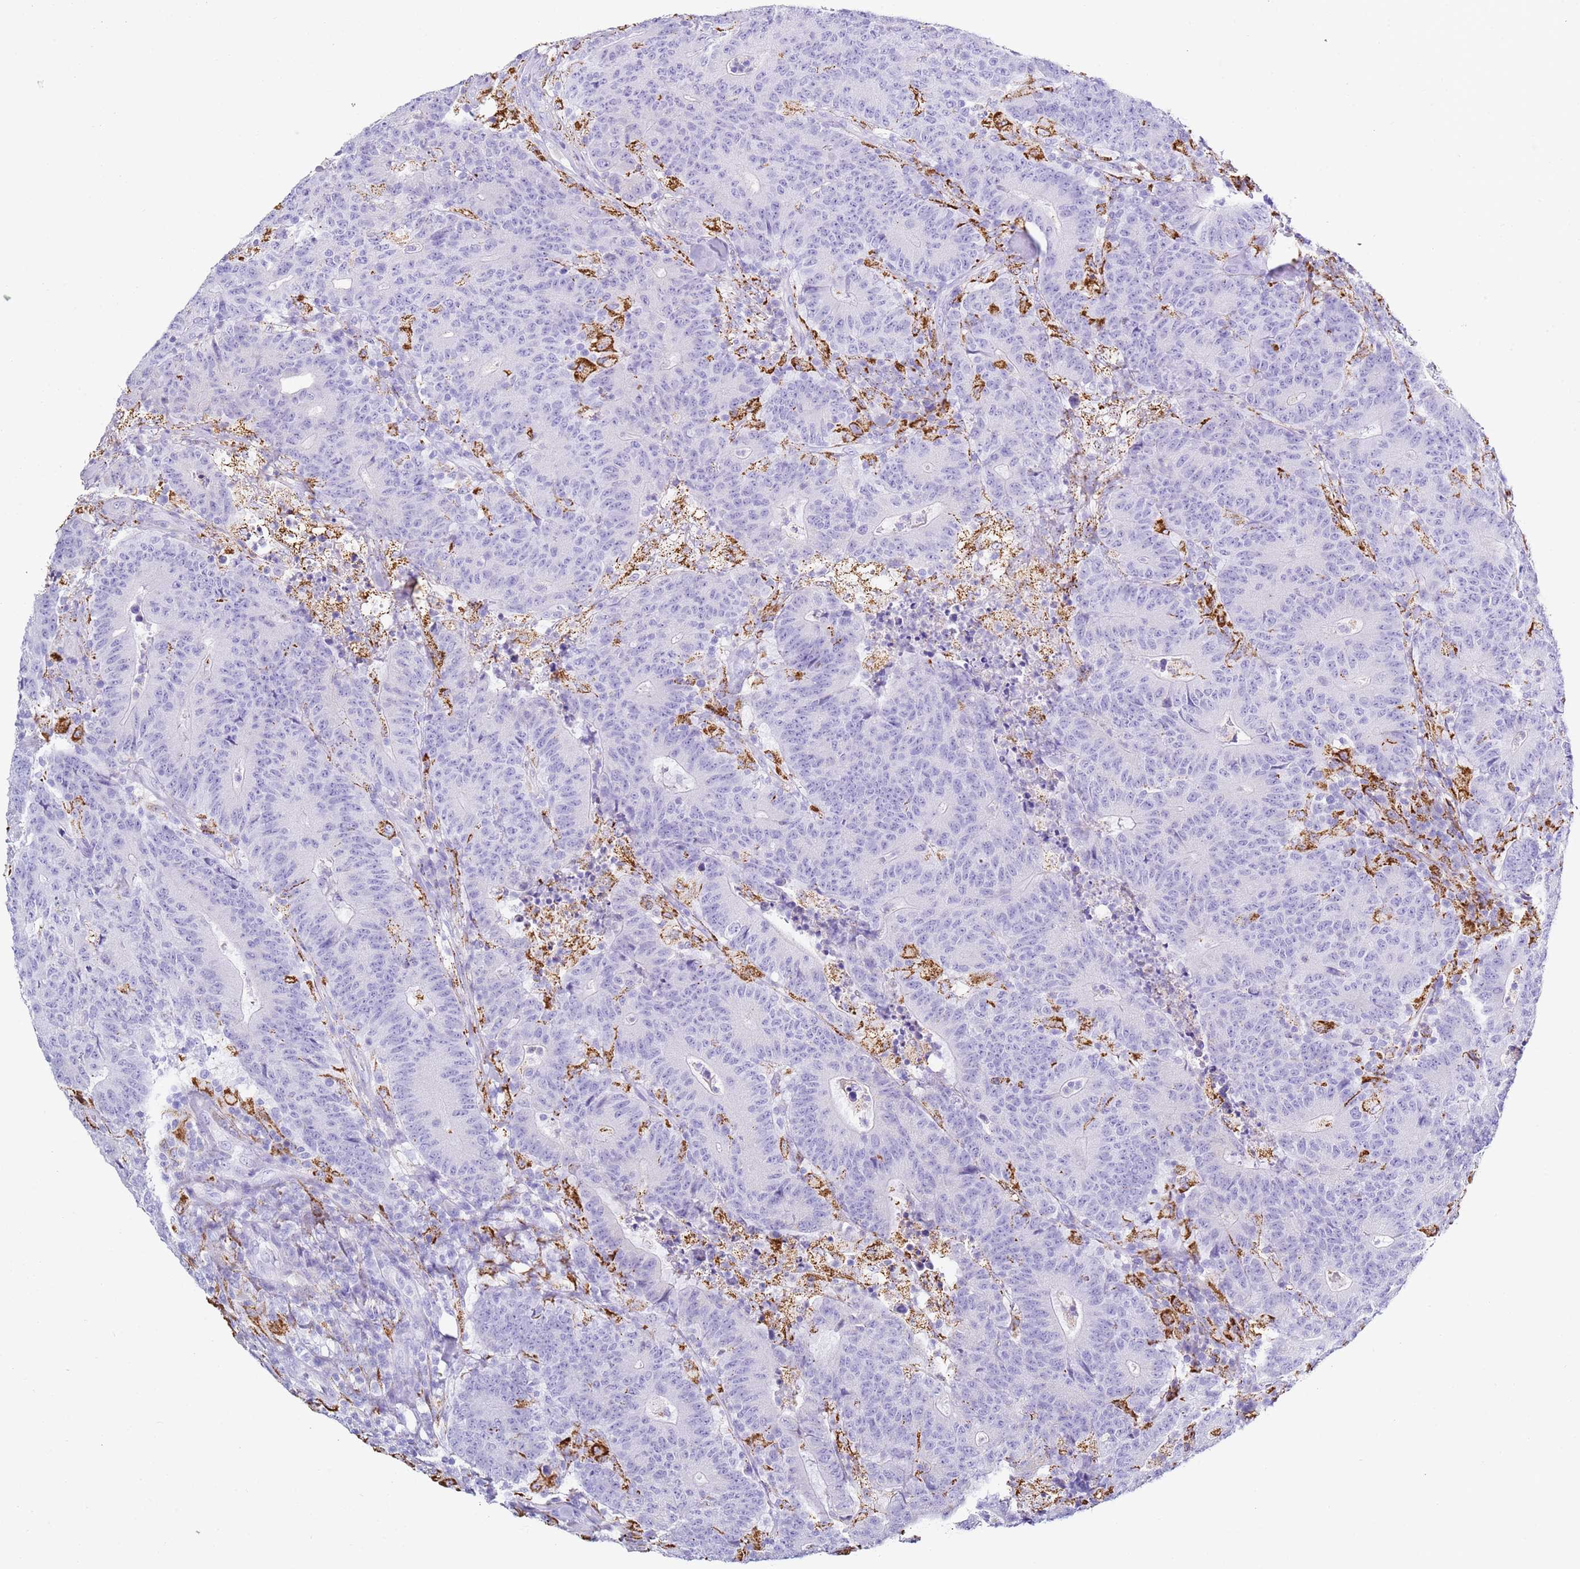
{"staining": {"intensity": "negative", "quantity": "none", "location": "none"}, "tissue": "colorectal cancer", "cell_type": "Tumor cells", "image_type": "cancer", "snomed": [{"axis": "morphology", "description": "Adenocarcinoma, NOS"}, {"axis": "topography", "description": "Colon"}], "caption": "An immunohistochemistry (IHC) image of adenocarcinoma (colorectal) is shown. There is no staining in tumor cells of adenocarcinoma (colorectal).", "gene": "PTBP2", "patient": {"sex": "female", "age": 75}}